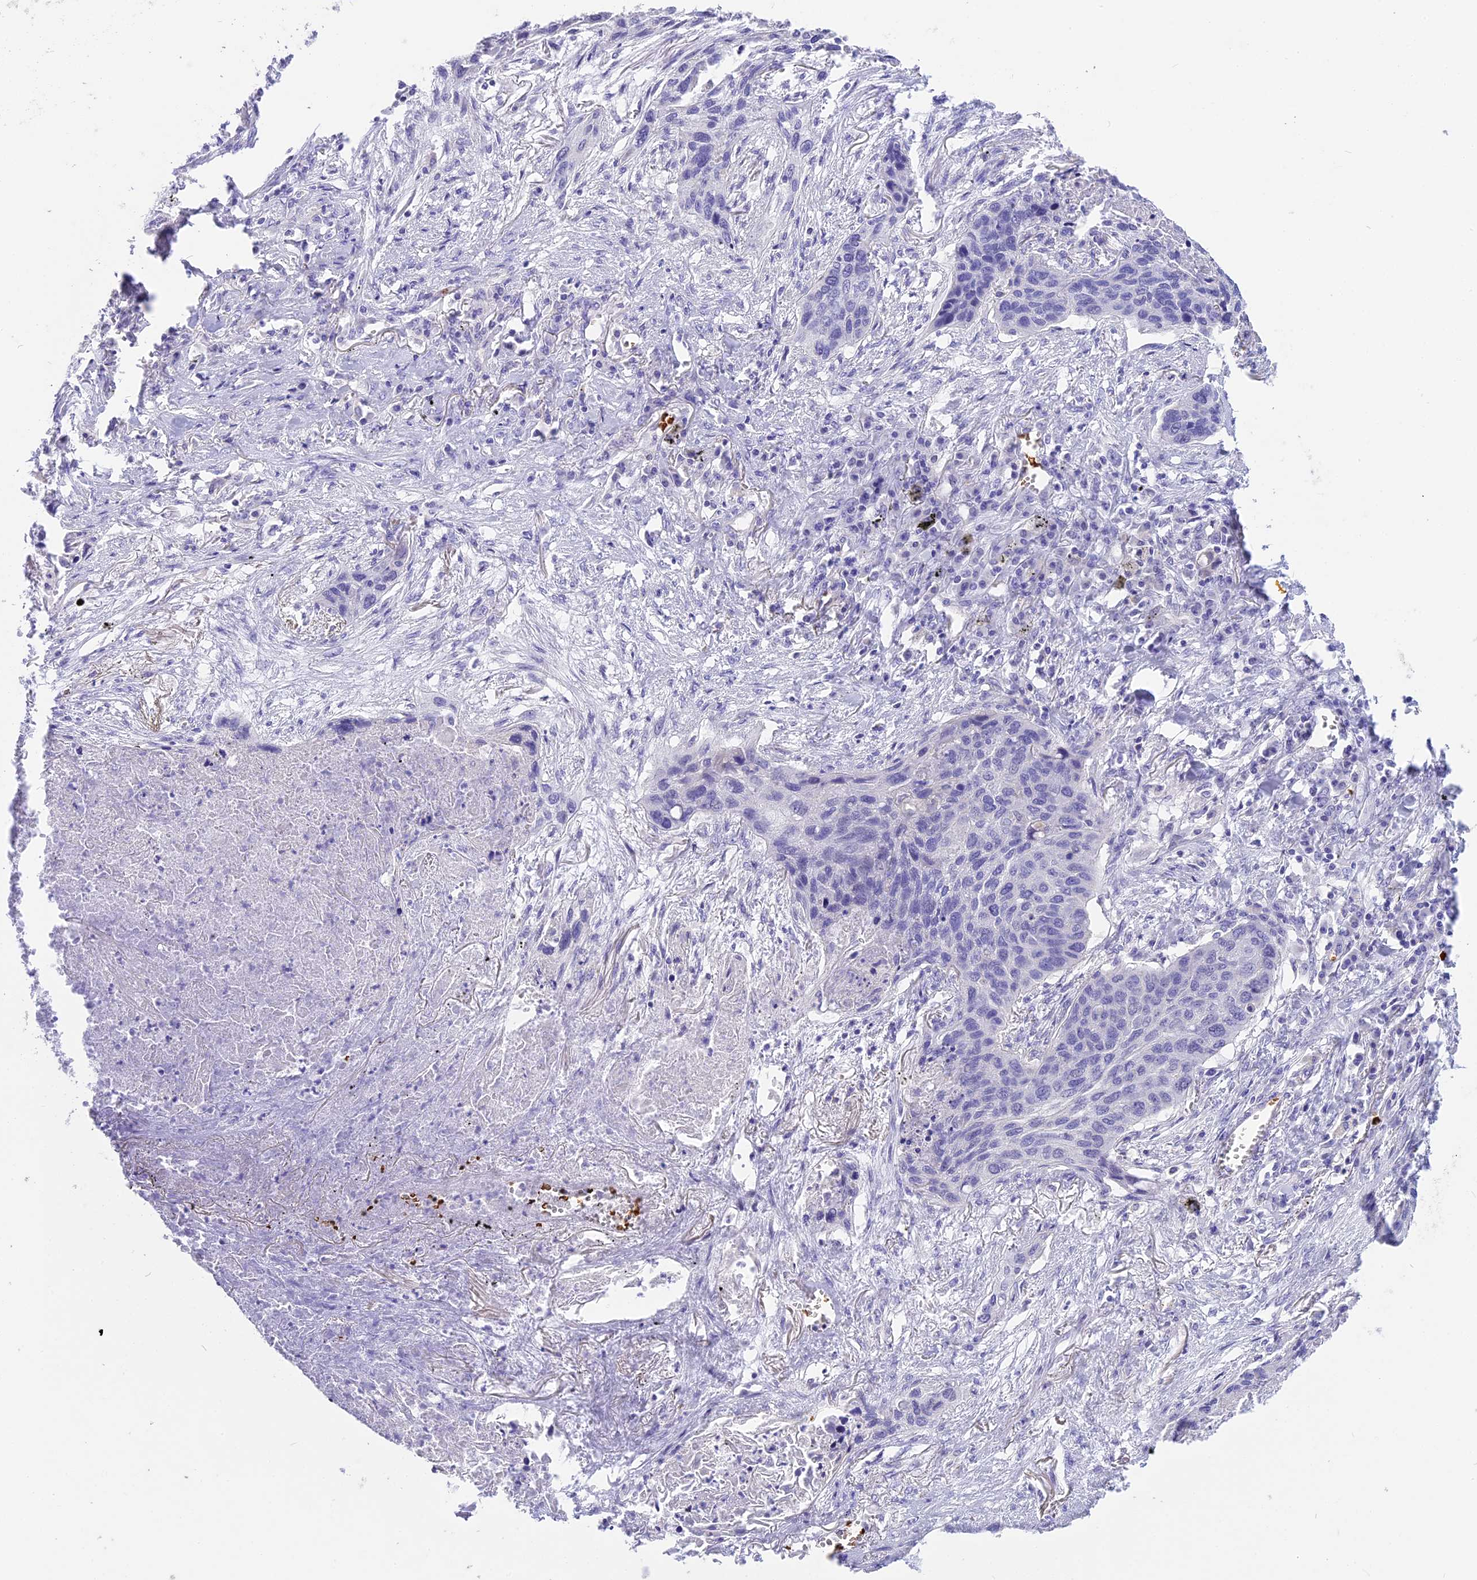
{"staining": {"intensity": "negative", "quantity": "none", "location": "none"}, "tissue": "lung cancer", "cell_type": "Tumor cells", "image_type": "cancer", "snomed": [{"axis": "morphology", "description": "Squamous cell carcinoma, NOS"}, {"axis": "topography", "description": "Lung"}], "caption": "Human squamous cell carcinoma (lung) stained for a protein using immunohistochemistry (IHC) reveals no expression in tumor cells.", "gene": "TNNC2", "patient": {"sex": "female", "age": 63}}